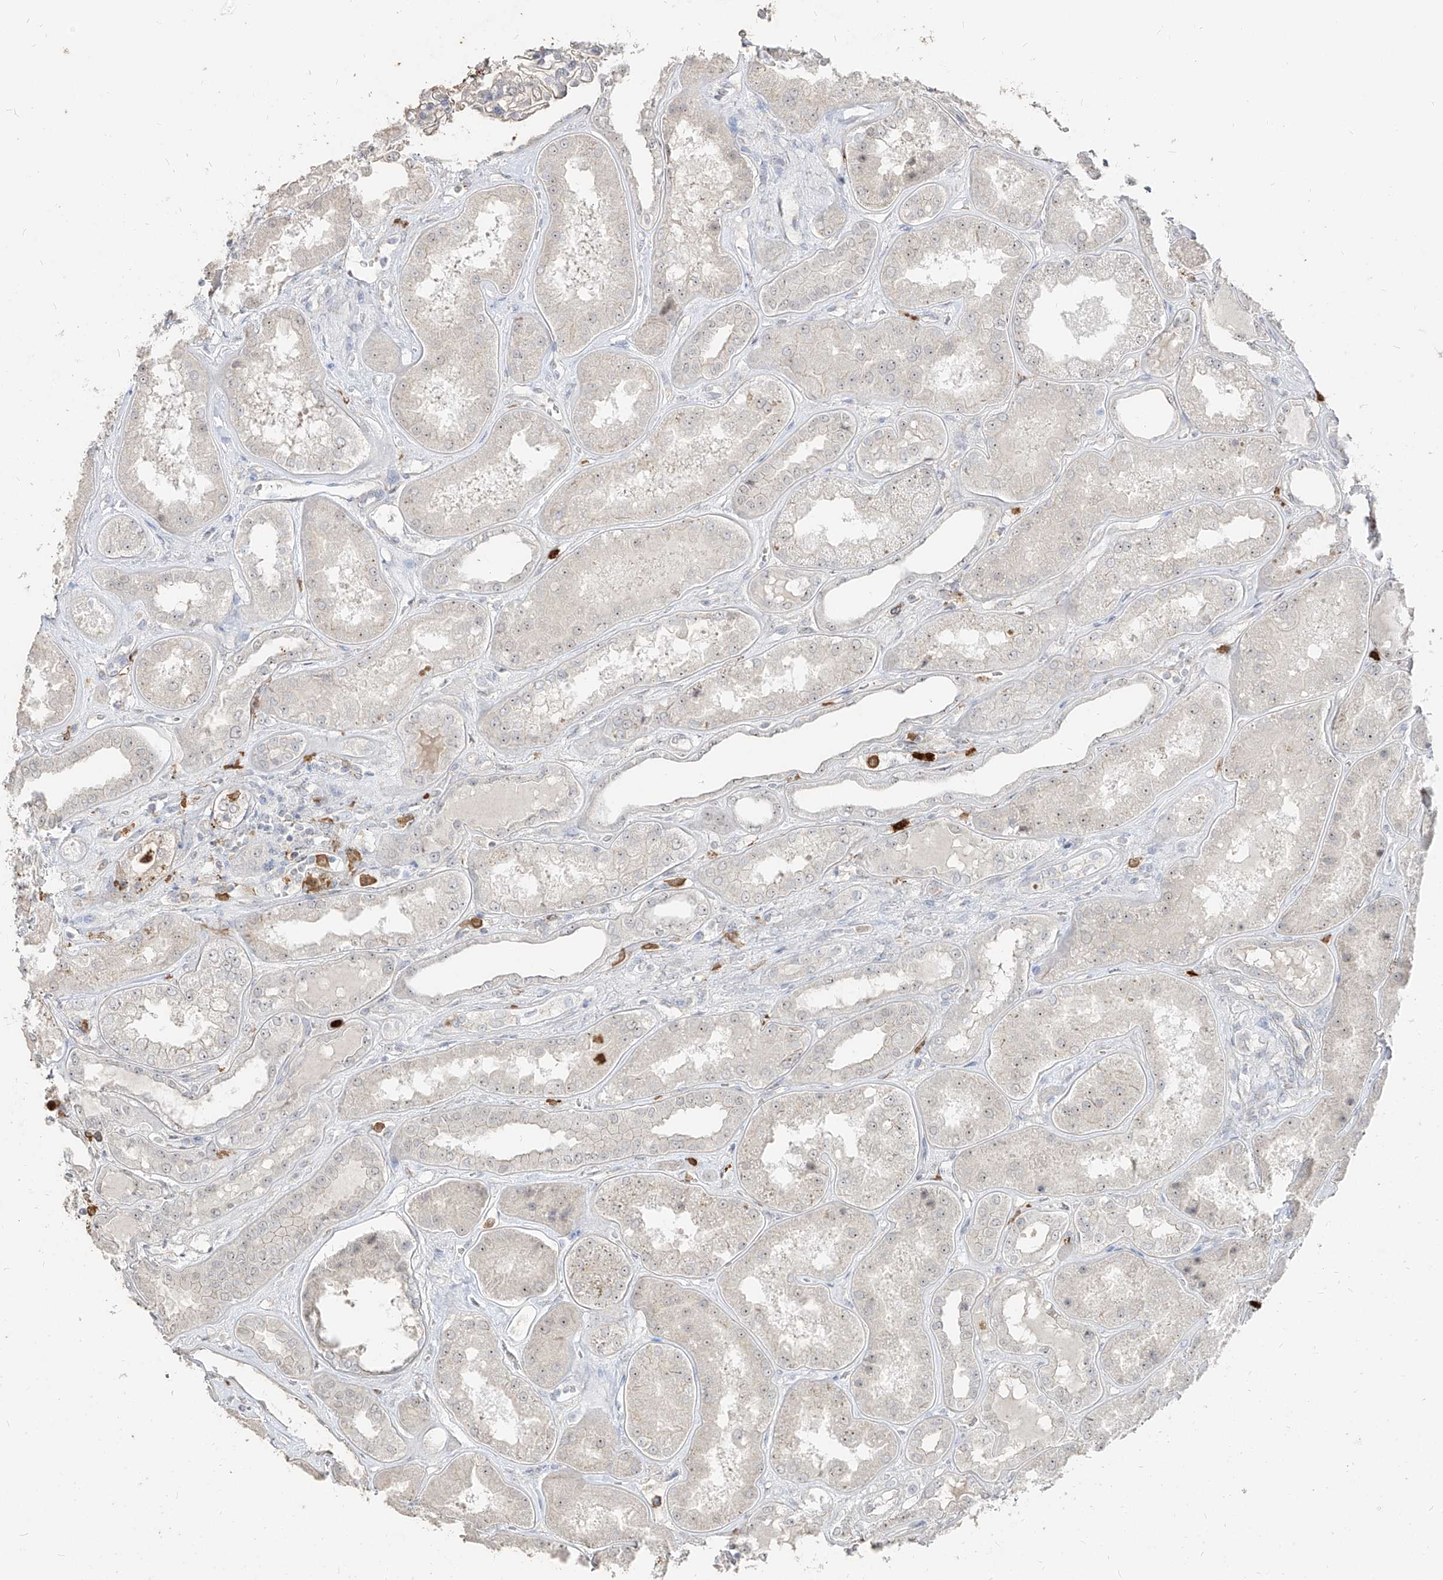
{"staining": {"intensity": "negative", "quantity": "none", "location": "none"}, "tissue": "kidney", "cell_type": "Cells in glomeruli", "image_type": "normal", "snomed": [{"axis": "morphology", "description": "Normal tissue, NOS"}, {"axis": "topography", "description": "Kidney"}], "caption": "This is a photomicrograph of immunohistochemistry staining of normal kidney, which shows no expression in cells in glomeruli.", "gene": "ZNF227", "patient": {"sex": "female", "age": 56}}